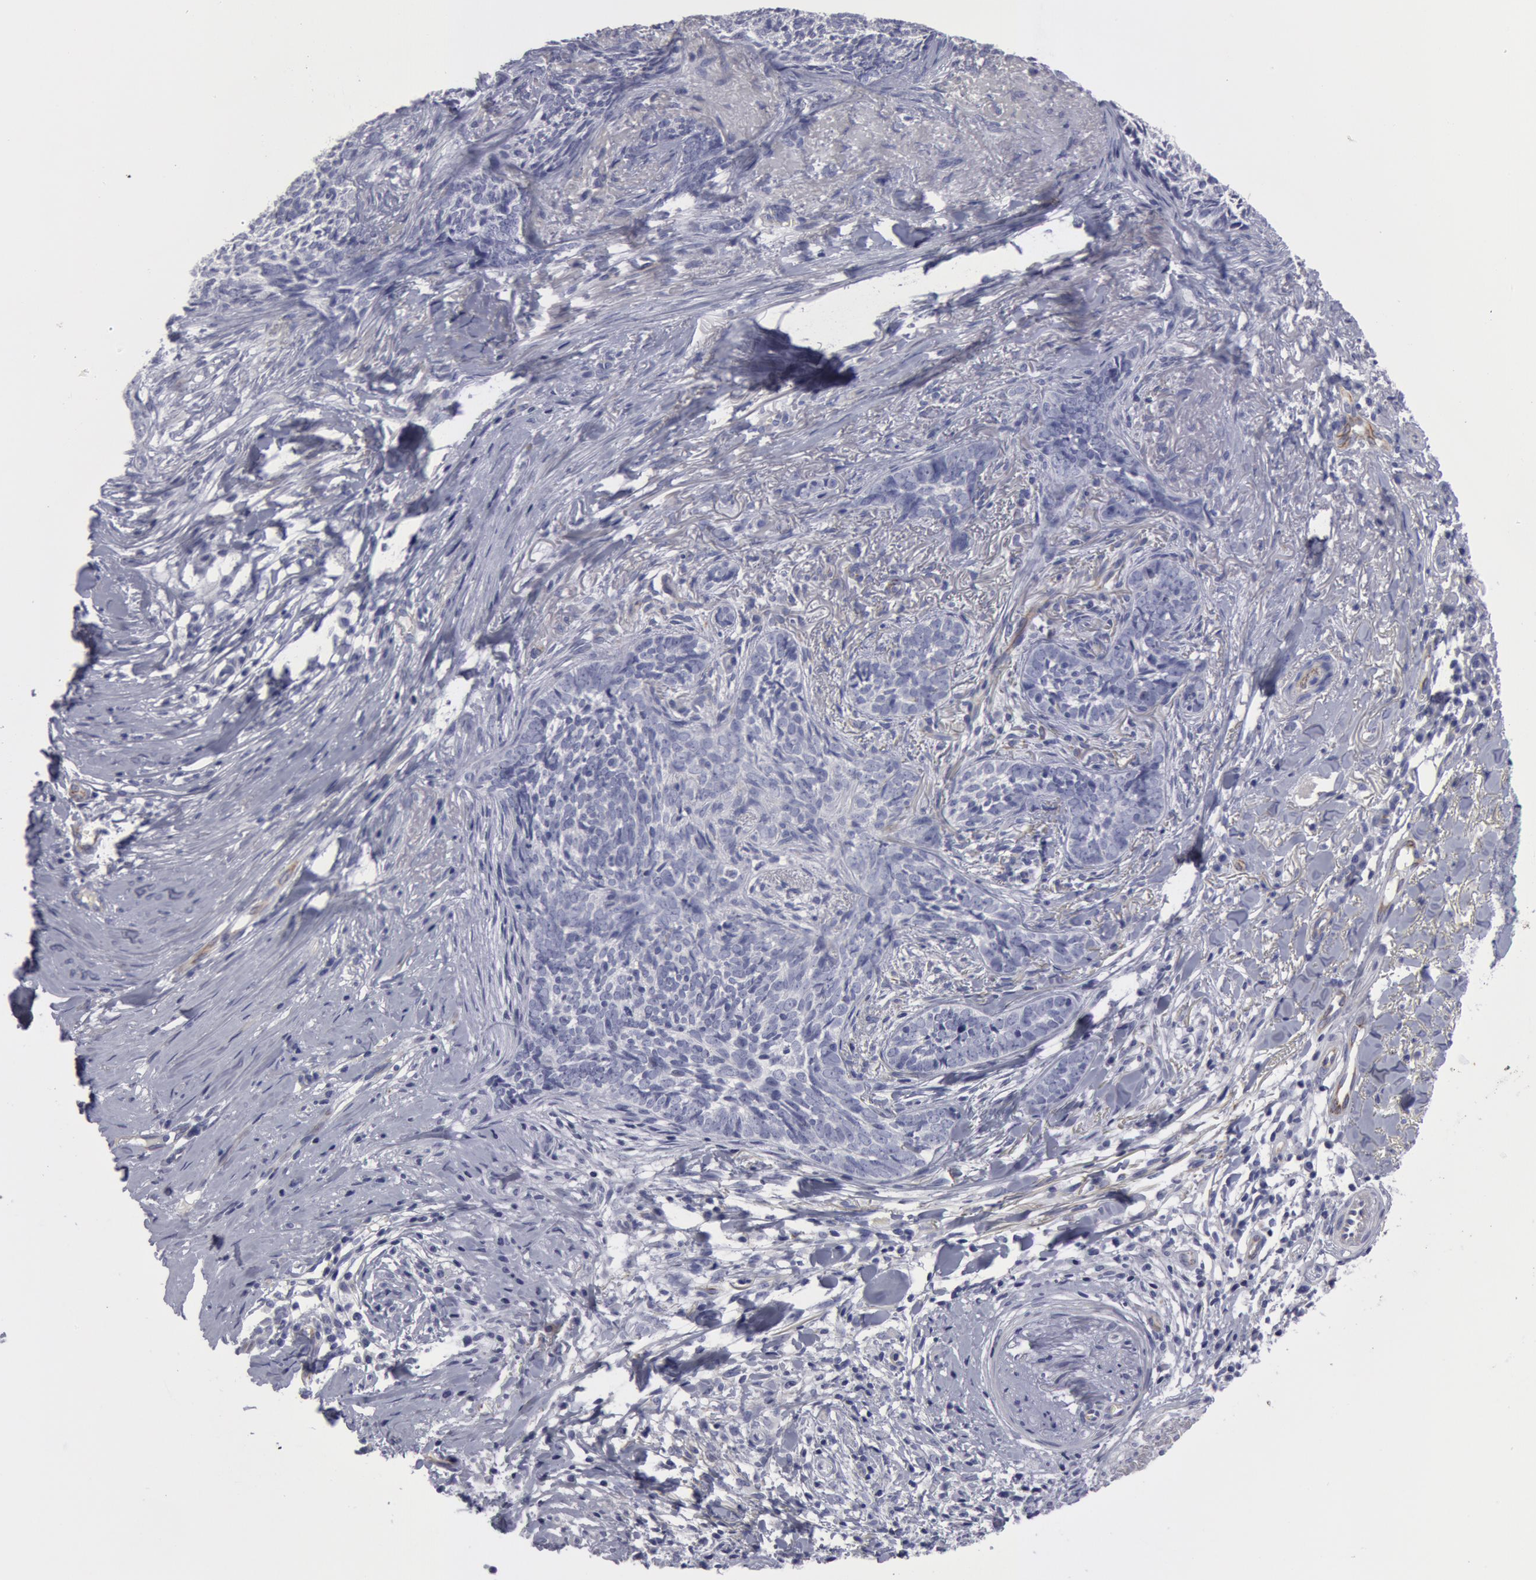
{"staining": {"intensity": "negative", "quantity": "none", "location": "none"}, "tissue": "skin cancer", "cell_type": "Tumor cells", "image_type": "cancer", "snomed": [{"axis": "morphology", "description": "Basal cell carcinoma"}, {"axis": "topography", "description": "Skin"}], "caption": "DAB immunohistochemical staining of skin cancer shows no significant positivity in tumor cells. (Stains: DAB (3,3'-diaminobenzidine) IHC with hematoxylin counter stain, Microscopy: brightfield microscopy at high magnification).", "gene": "SMC1B", "patient": {"sex": "female", "age": 81}}